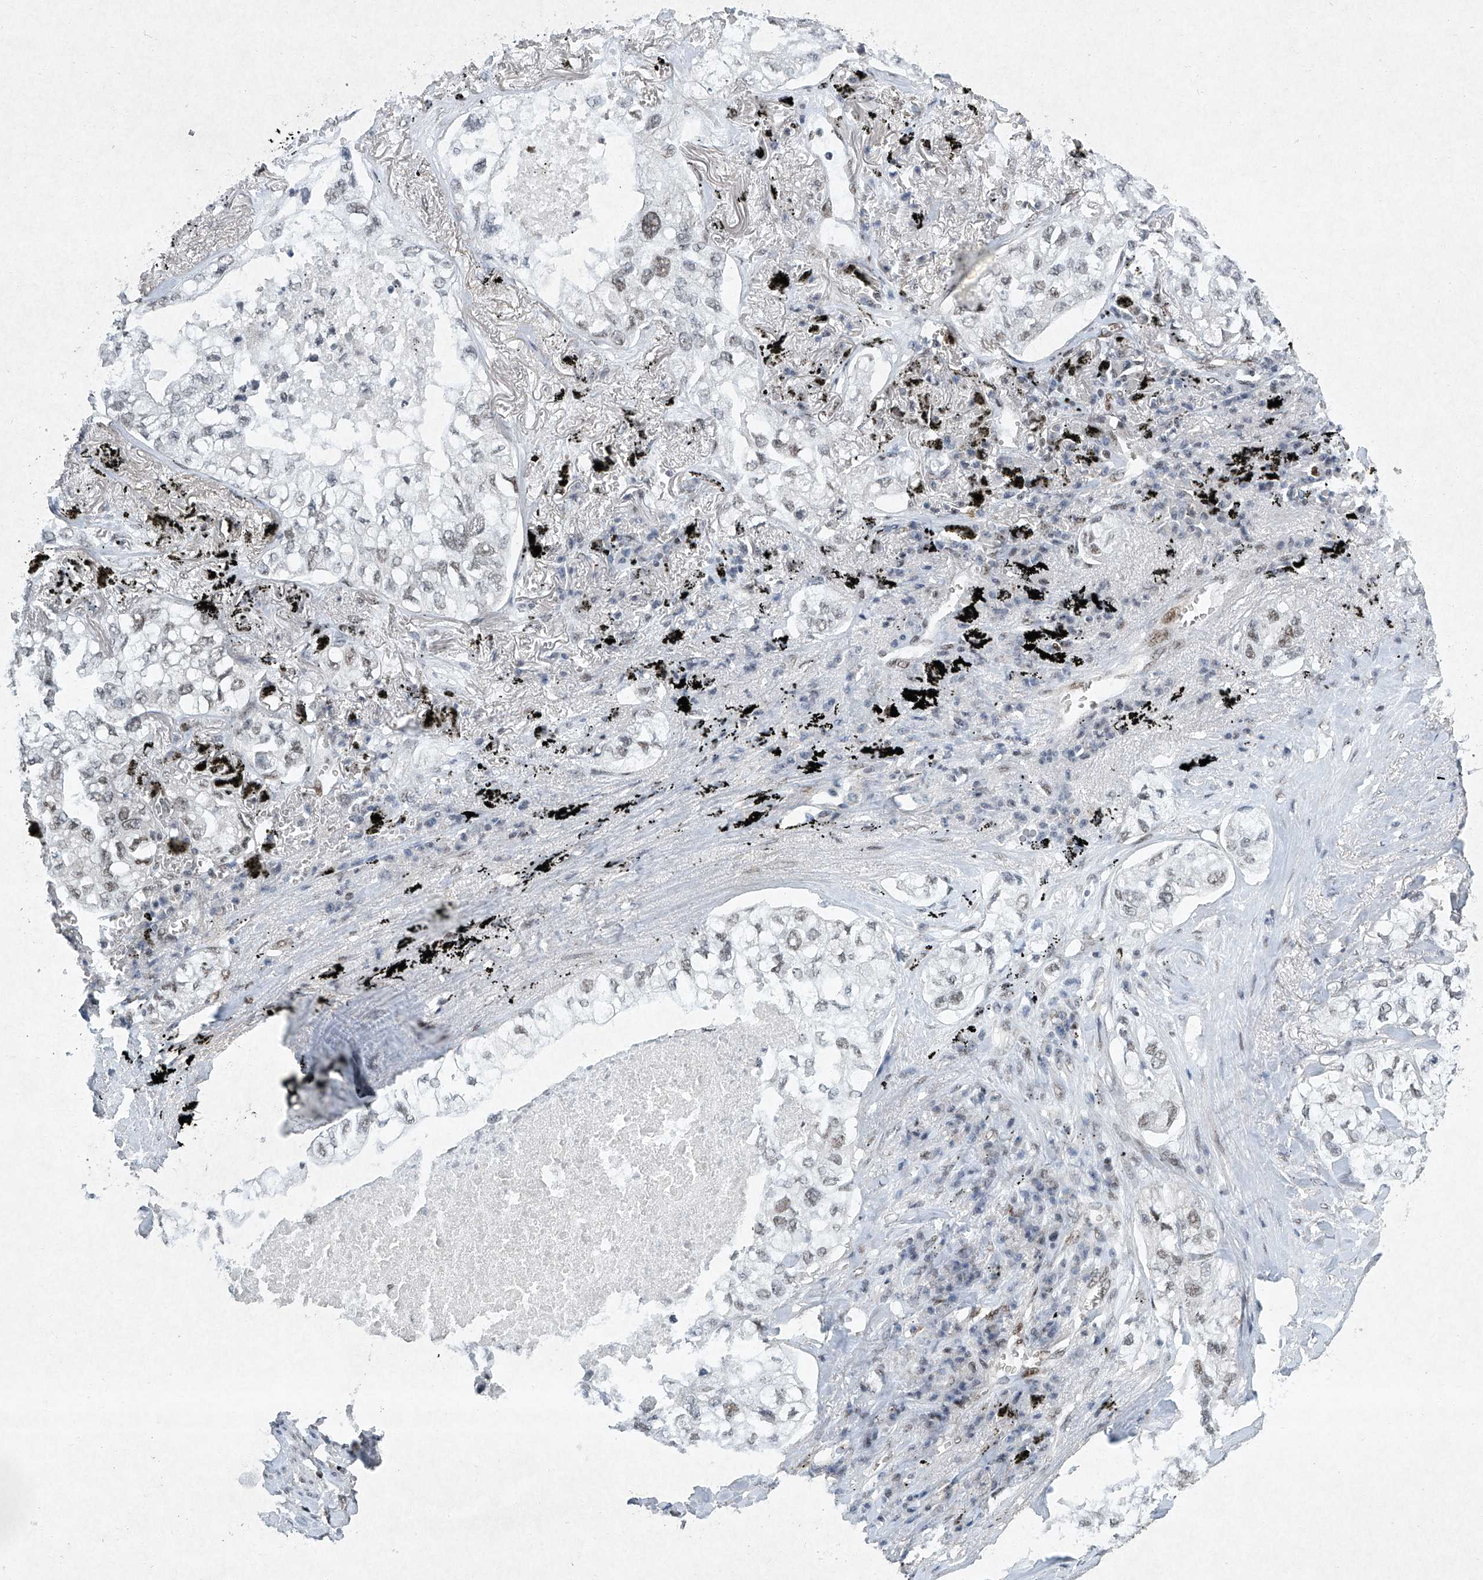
{"staining": {"intensity": "weak", "quantity": ">75%", "location": "nuclear"}, "tissue": "lung cancer", "cell_type": "Tumor cells", "image_type": "cancer", "snomed": [{"axis": "morphology", "description": "Adenocarcinoma, NOS"}, {"axis": "topography", "description": "Lung"}], "caption": "Brown immunohistochemical staining in lung adenocarcinoma demonstrates weak nuclear staining in about >75% of tumor cells.", "gene": "TFDP1", "patient": {"sex": "male", "age": 65}}